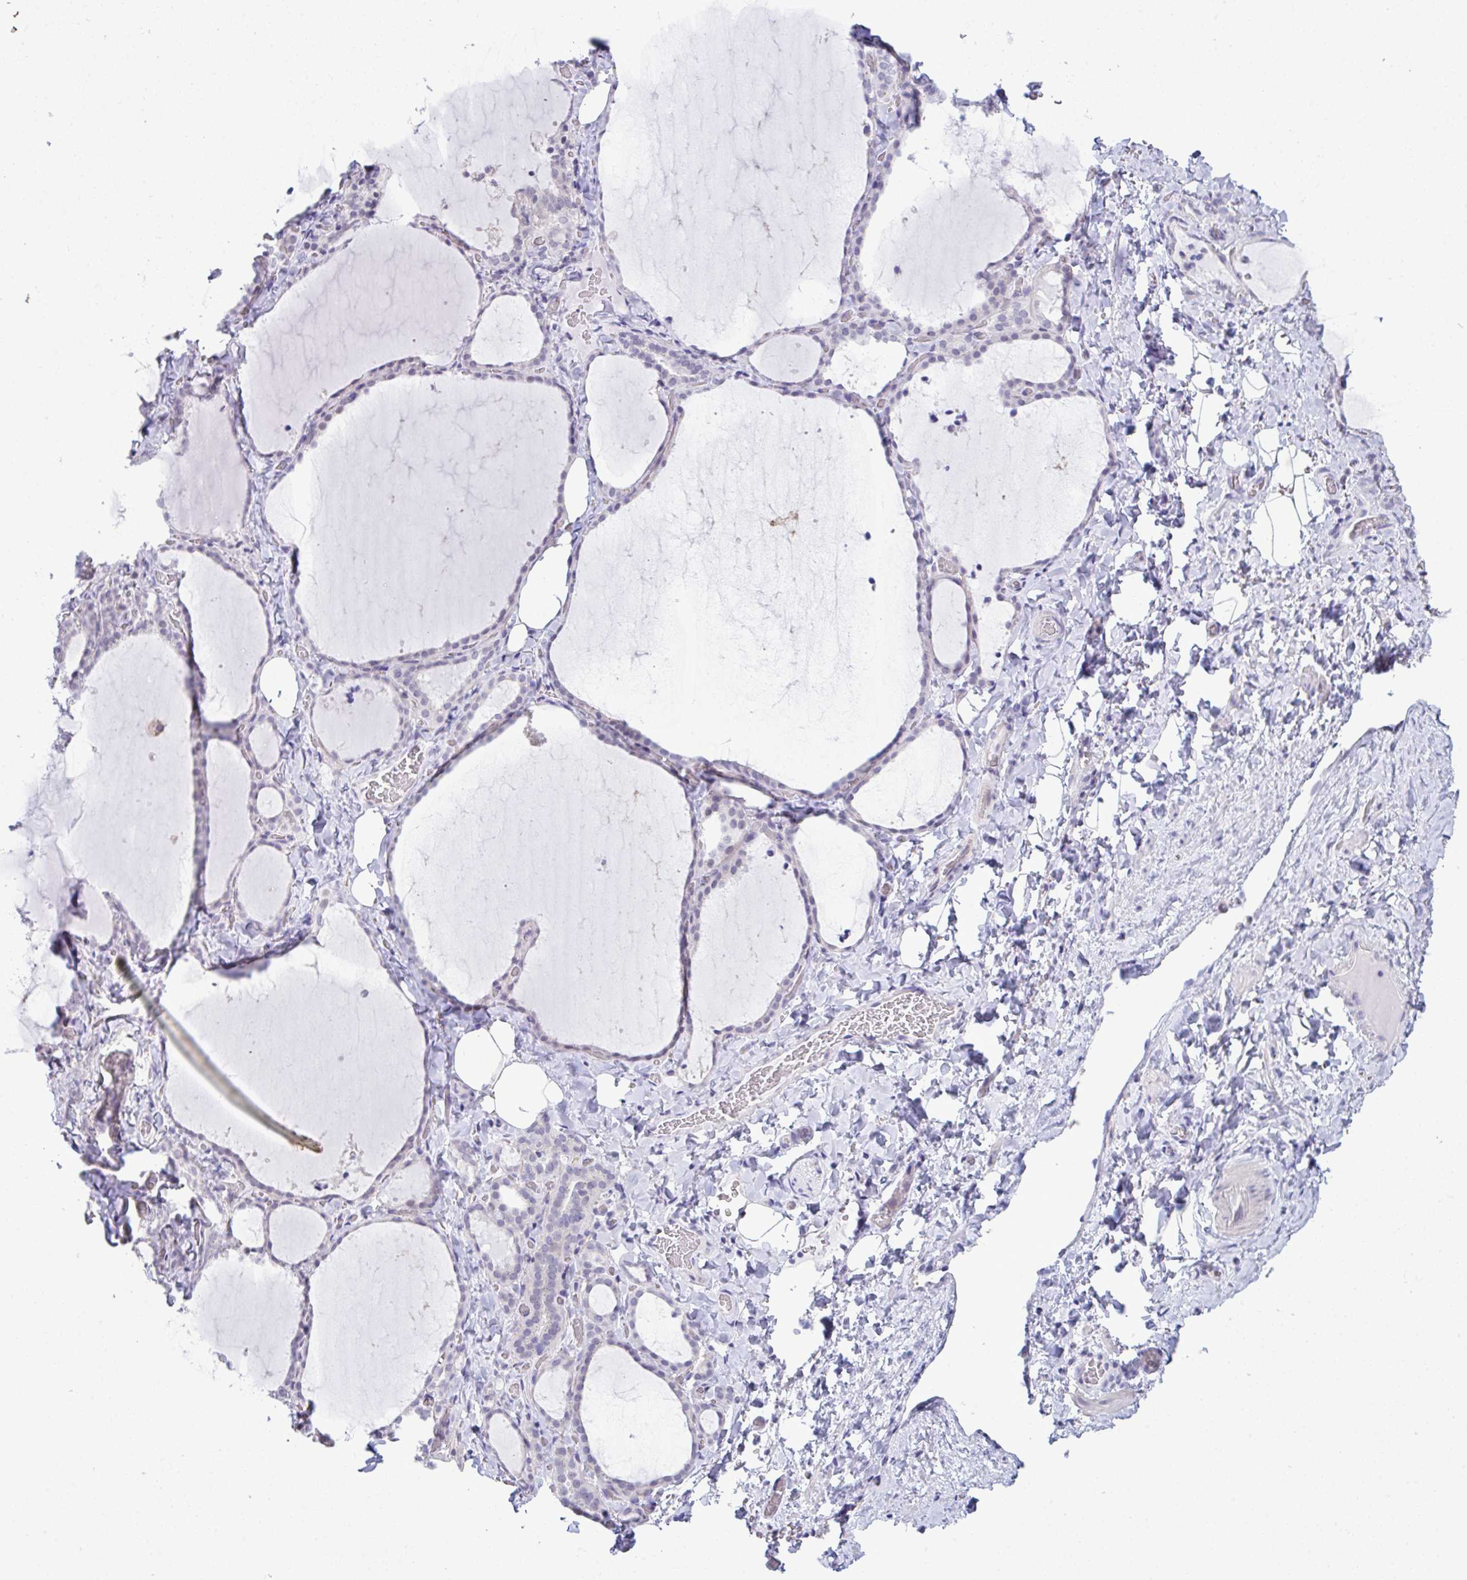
{"staining": {"intensity": "negative", "quantity": "none", "location": "none"}, "tissue": "thyroid gland", "cell_type": "Glandular cells", "image_type": "normal", "snomed": [{"axis": "morphology", "description": "Normal tissue, NOS"}, {"axis": "topography", "description": "Thyroid gland"}], "caption": "DAB immunohistochemical staining of benign human thyroid gland exhibits no significant positivity in glandular cells. (DAB (3,3'-diaminobenzidine) immunohistochemistry visualized using brightfield microscopy, high magnification).", "gene": "ATP6V0D2", "patient": {"sex": "female", "age": 22}}